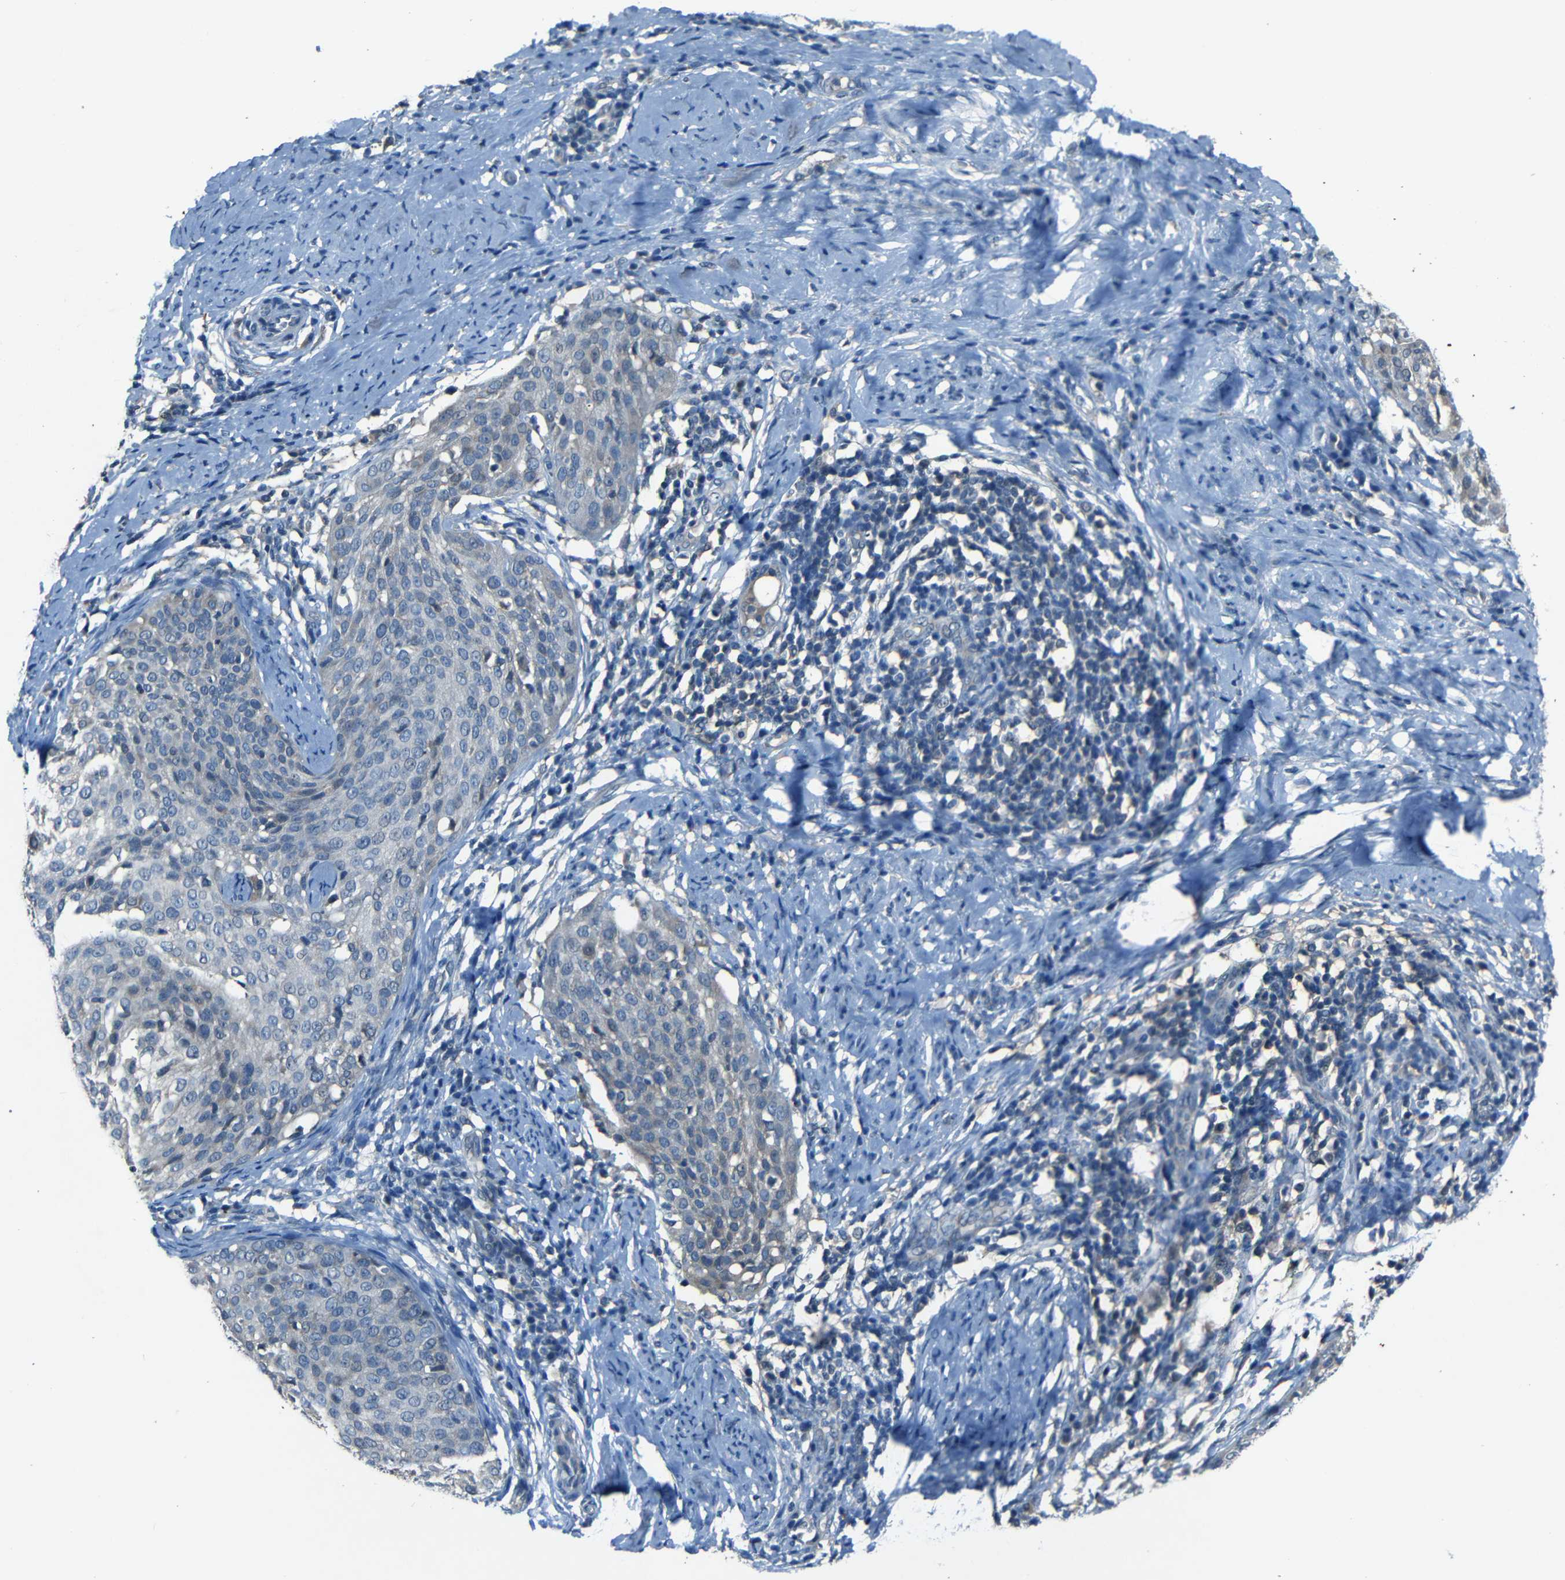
{"staining": {"intensity": "negative", "quantity": "none", "location": "none"}, "tissue": "cervical cancer", "cell_type": "Tumor cells", "image_type": "cancer", "snomed": [{"axis": "morphology", "description": "Squamous cell carcinoma, NOS"}, {"axis": "topography", "description": "Cervix"}], "caption": "Histopathology image shows no protein positivity in tumor cells of cervical cancer tissue.", "gene": "SLA", "patient": {"sex": "female", "age": 51}}